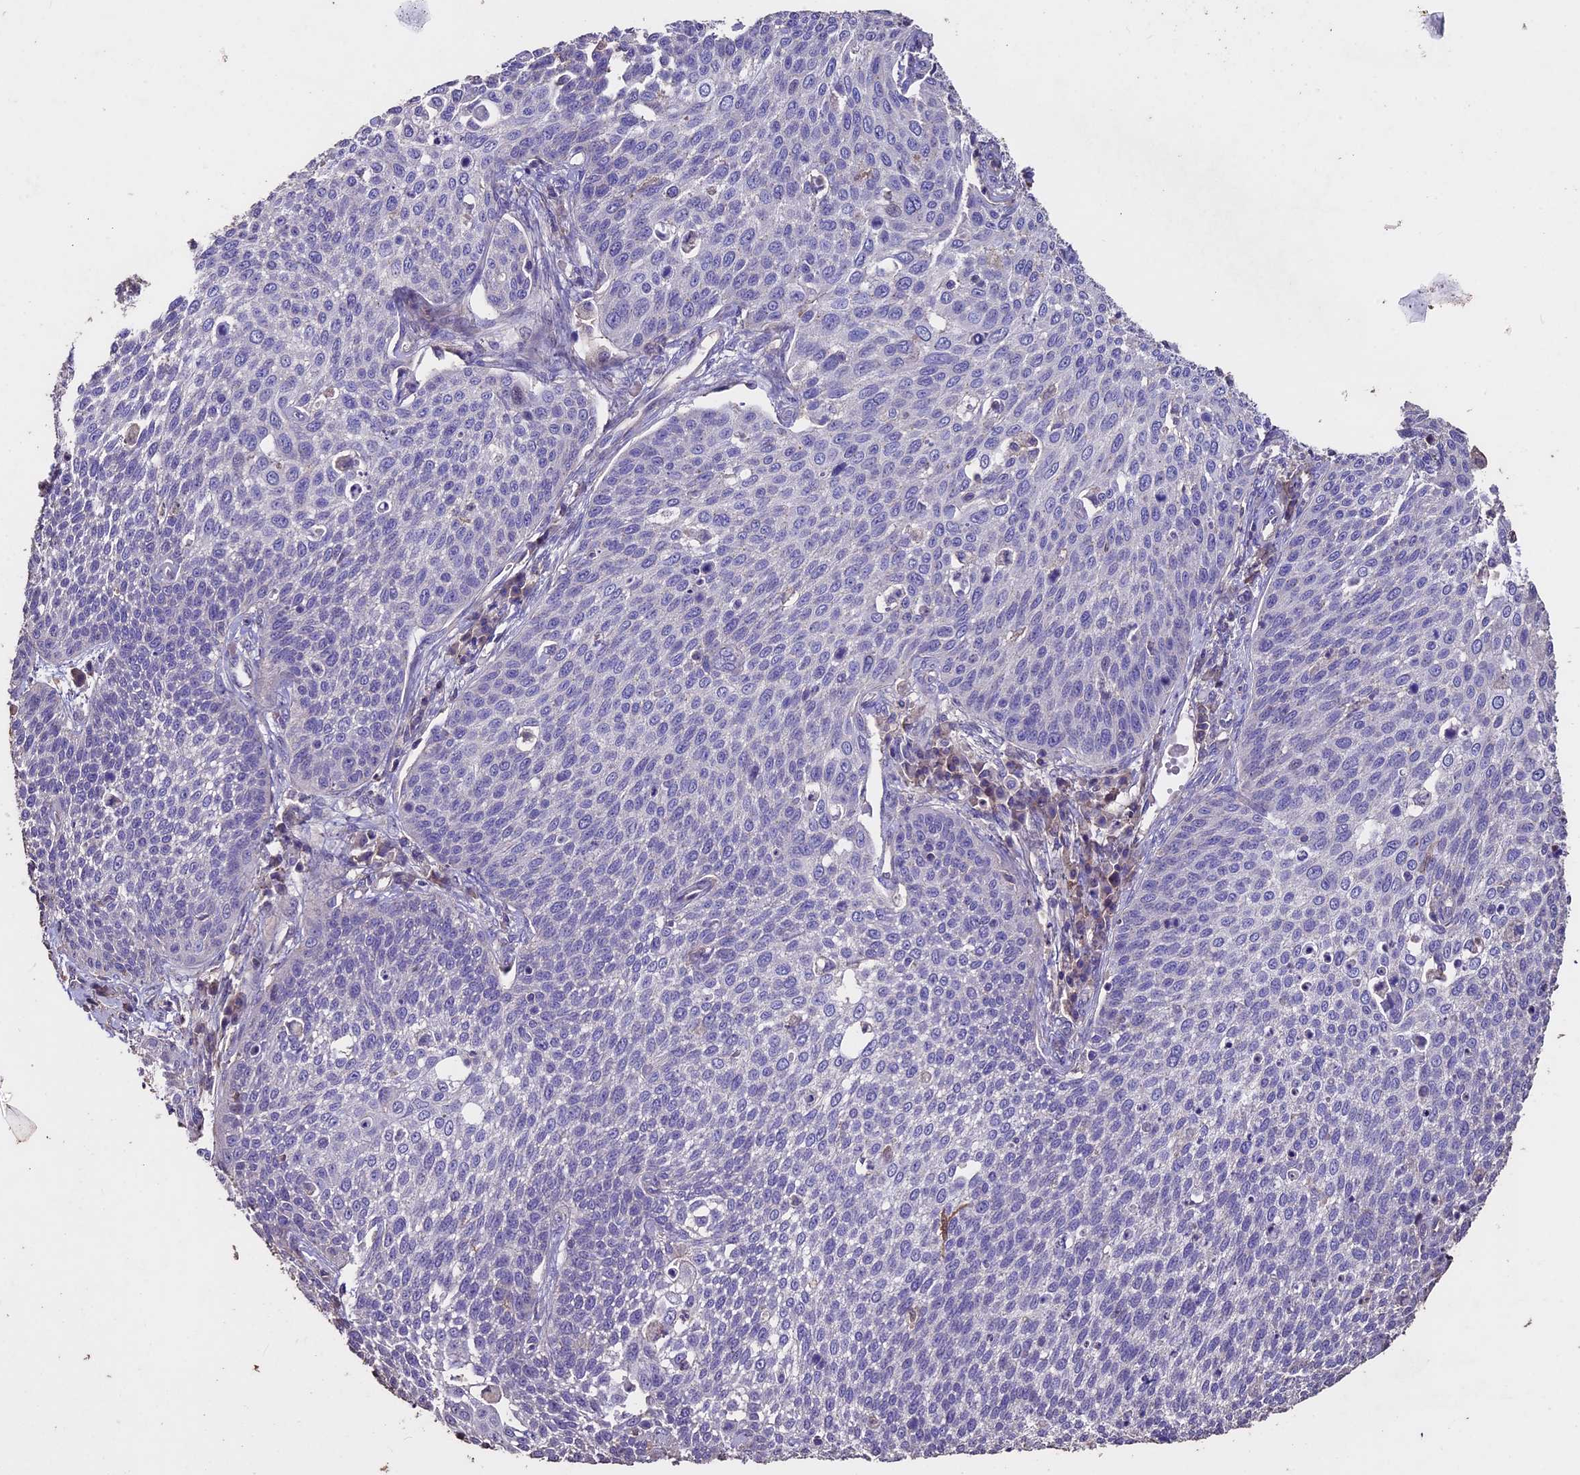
{"staining": {"intensity": "negative", "quantity": "none", "location": "none"}, "tissue": "cervical cancer", "cell_type": "Tumor cells", "image_type": "cancer", "snomed": [{"axis": "morphology", "description": "Squamous cell carcinoma, NOS"}, {"axis": "topography", "description": "Cervix"}], "caption": "This is an immunohistochemistry image of human cervical squamous cell carcinoma. There is no staining in tumor cells.", "gene": "USB1", "patient": {"sex": "female", "age": 34}}